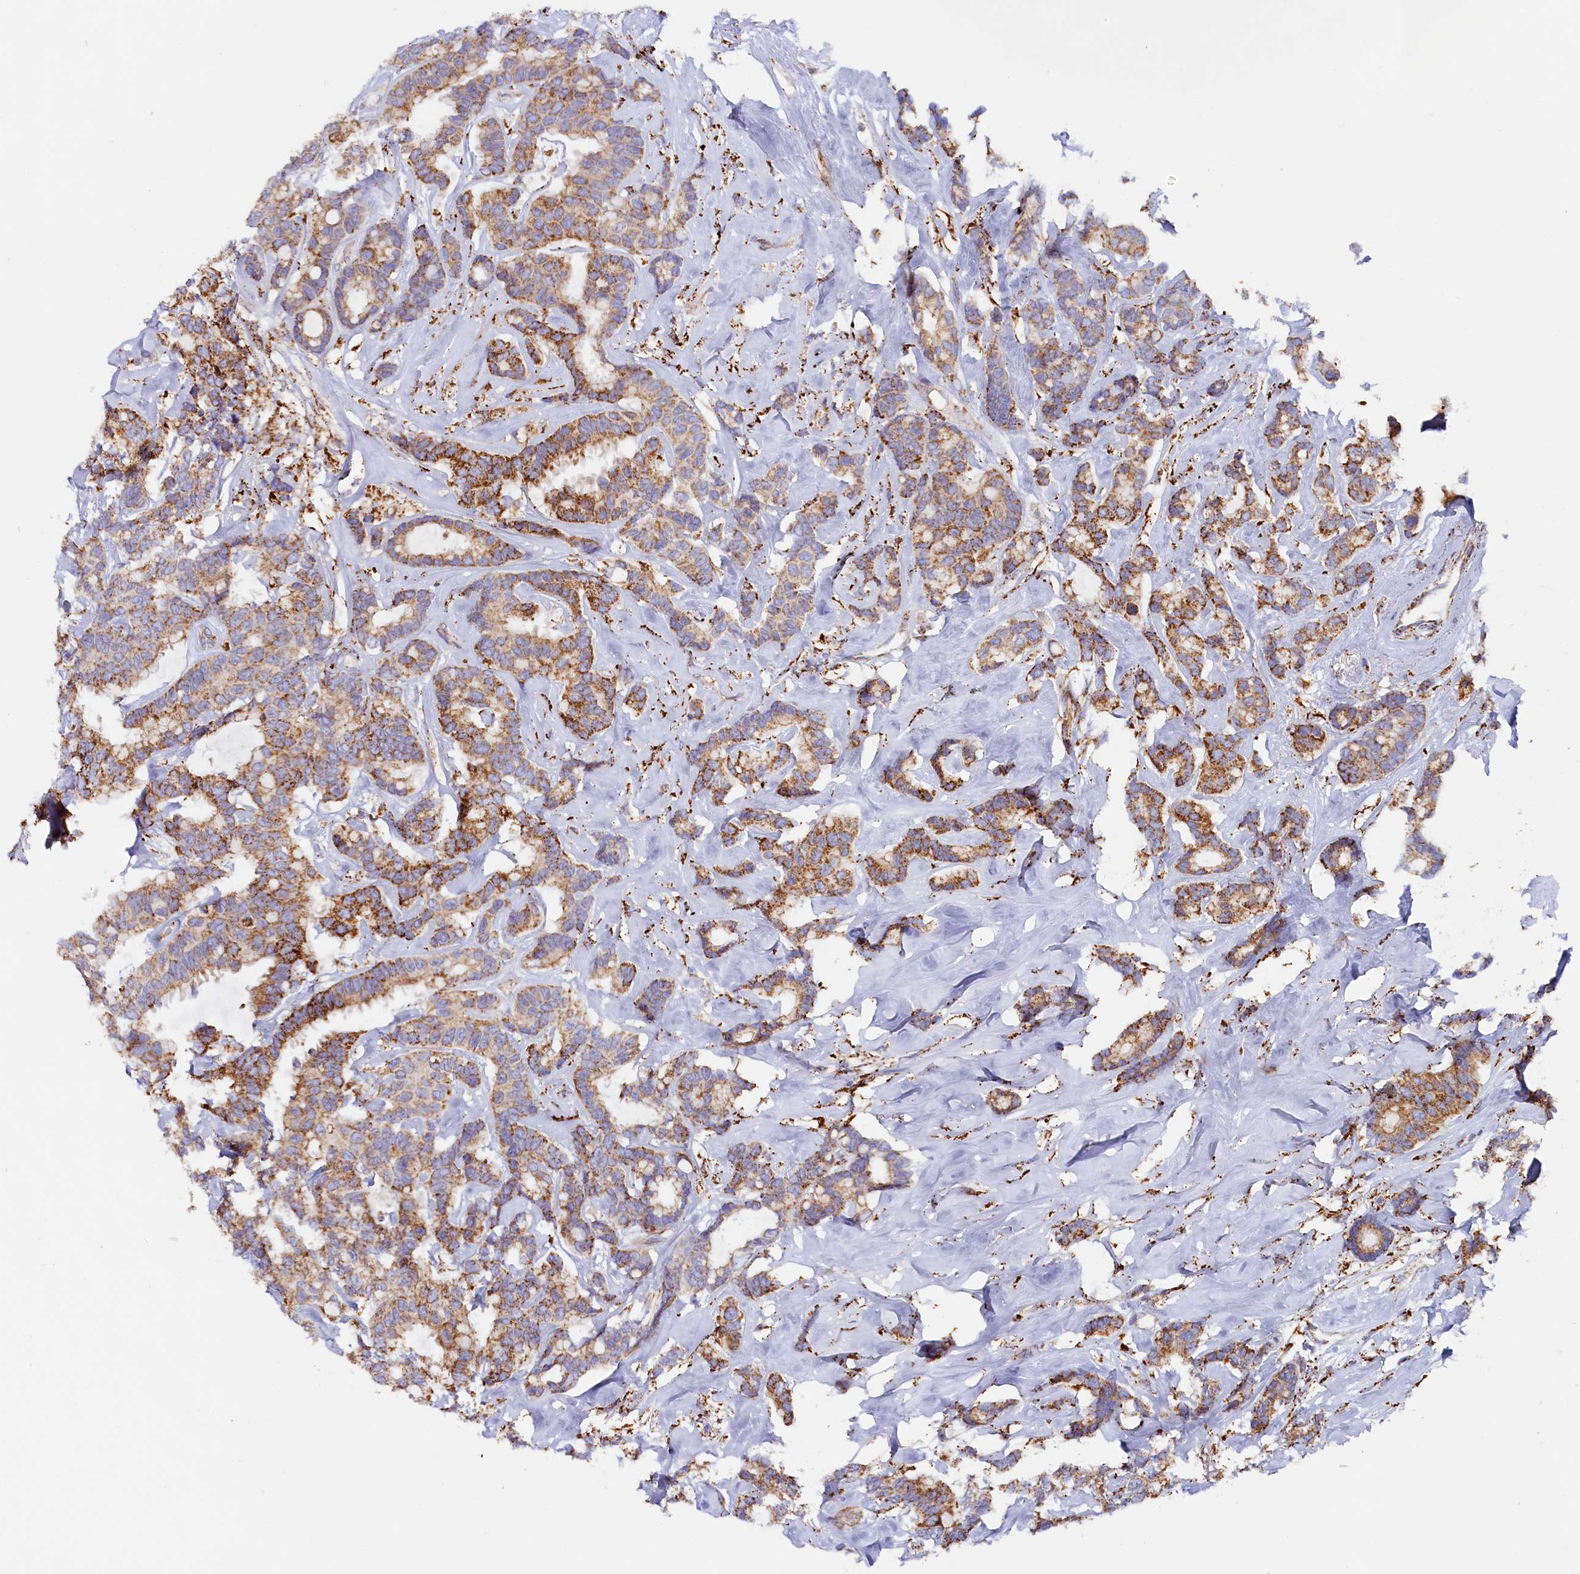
{"staining": {"intensity": "moderate", "quantity": ">75%", "location": "cytoplasmic/membranous"}, "tissue": "breast cancer", "cell_type": "Tumor cells", "image_type": "cancer", "snomed": [{"axis": "morphology", "description": "Duct carcinoma"}, {"axis": "topography", "description": "Breast"}], "caption": "This image reveals immunohistochemistry (IHC) staining of breast invasive ductal carcinoma, with medium moderate cytoplasmic/membranous positivity in about >75% of tumor cells.", "gene": "AKTIP", "patient": {"sex": "female", "age": 87}}